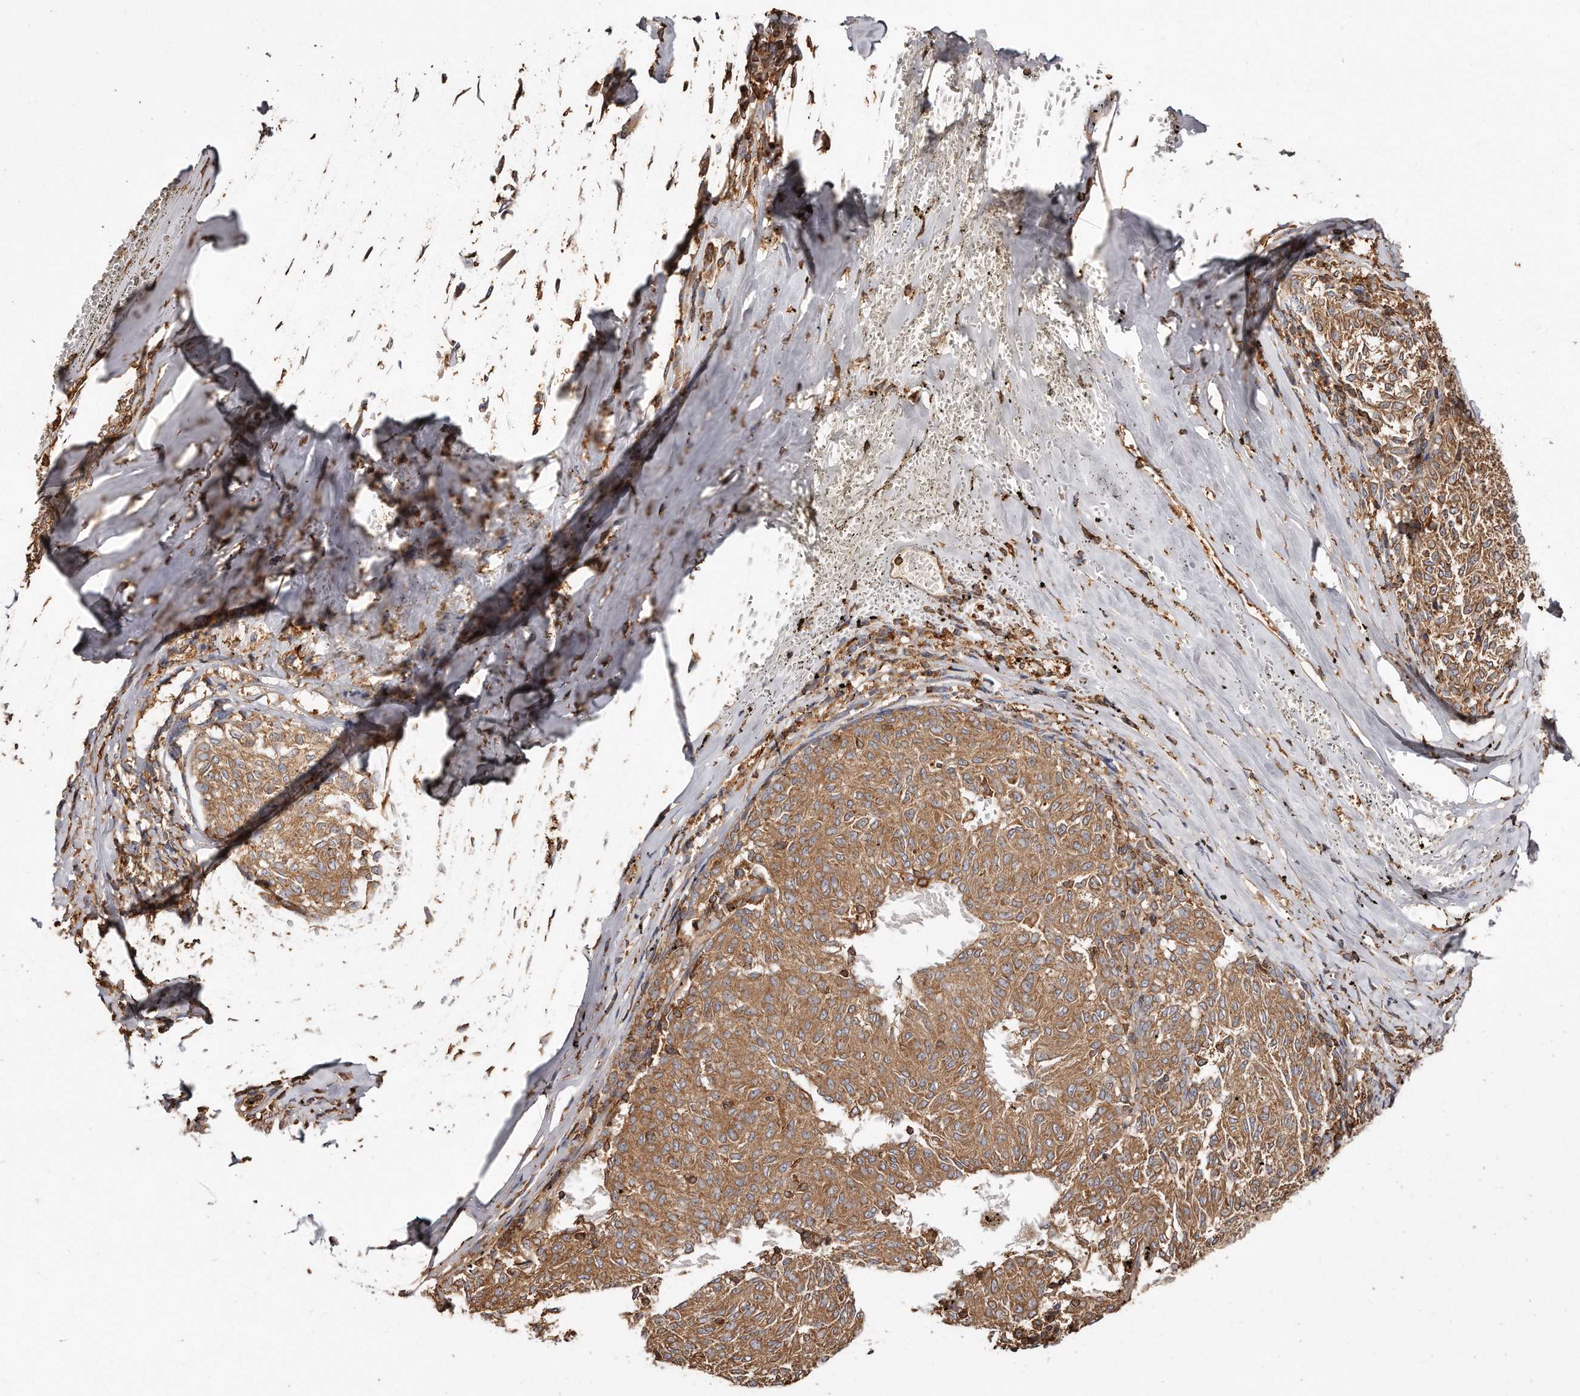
{"staining": {"intensity": "moderate", "quantity": ">75%", "location": "cytoplasmic/membranous"}, "tissue": "melanoma", "cell_type": "Tumor cells", "image_type": "cancer", "snomed": [{"axis": "morphology", "description": "Malignant melanoma, NOS"}, {"axis": "topography", "description": "Skin"}], "caption": "Moderate cytoplasmic/membranous protein positivity is seen in approximately >75% of tumor cells in malignant melanoma.", "gene": "CAP1", "patient": {"sex": "female", "age": 72}}